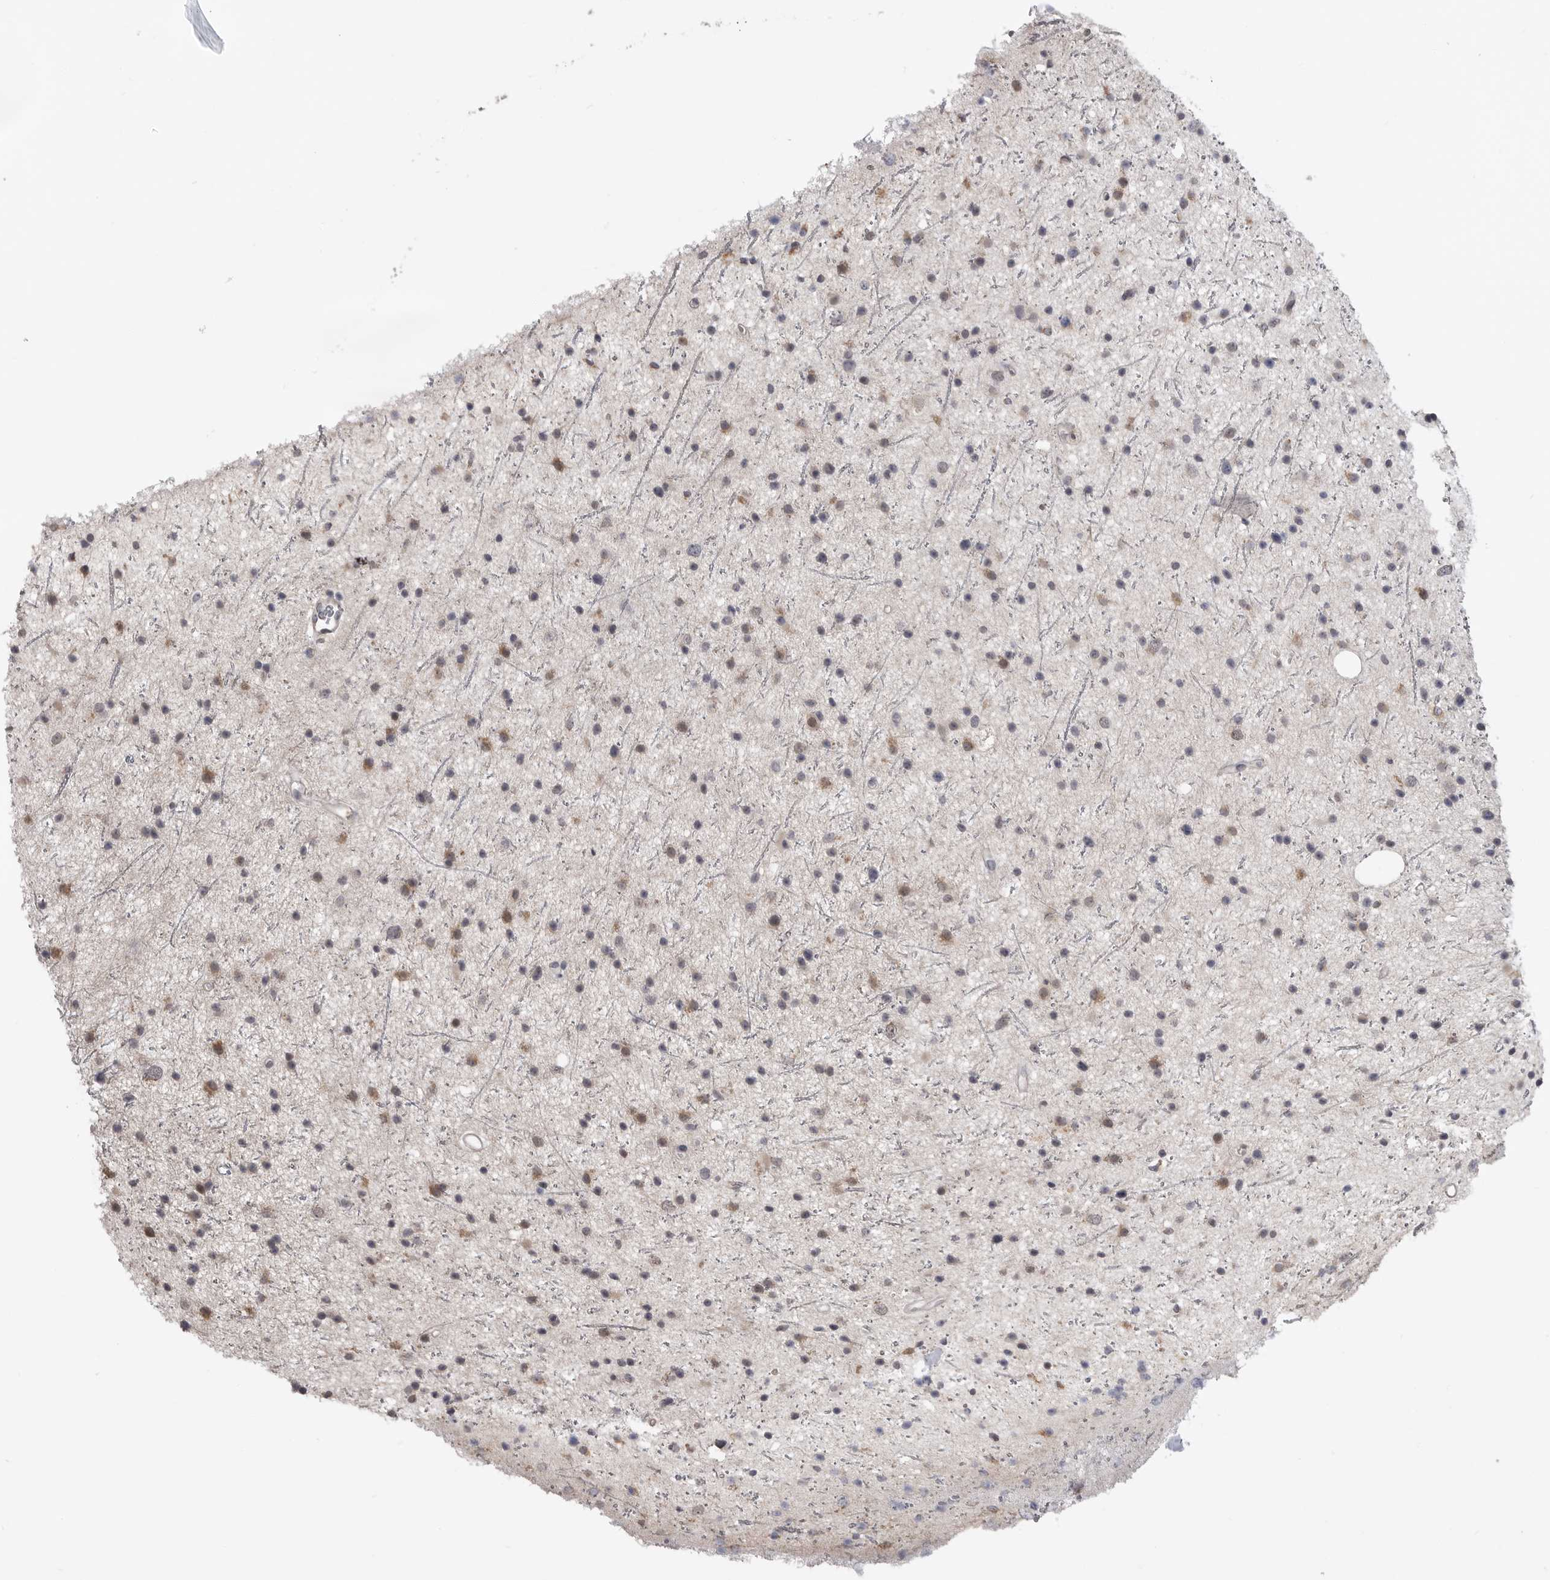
{"staining": {"intensity": "moderate", "quantity": "<25%", "location": "cytoplasmic/membranous"}, "tissue": "glioma", "cell_type": "Tumor cells", "image_type": "cancer", "snomed": [{"axis": "morphology", "description": "Glioma, malignant, Low grade"}, {"axis": "topography", "description": "Cerebral cortex"}], "caption": "Protein staining shows moderate cytoplasmic/membranous positivity in about <25% of tumor cells in glioma.", "gene": "SMARCC1", "patient": {"sex": "female", "age": 39}}